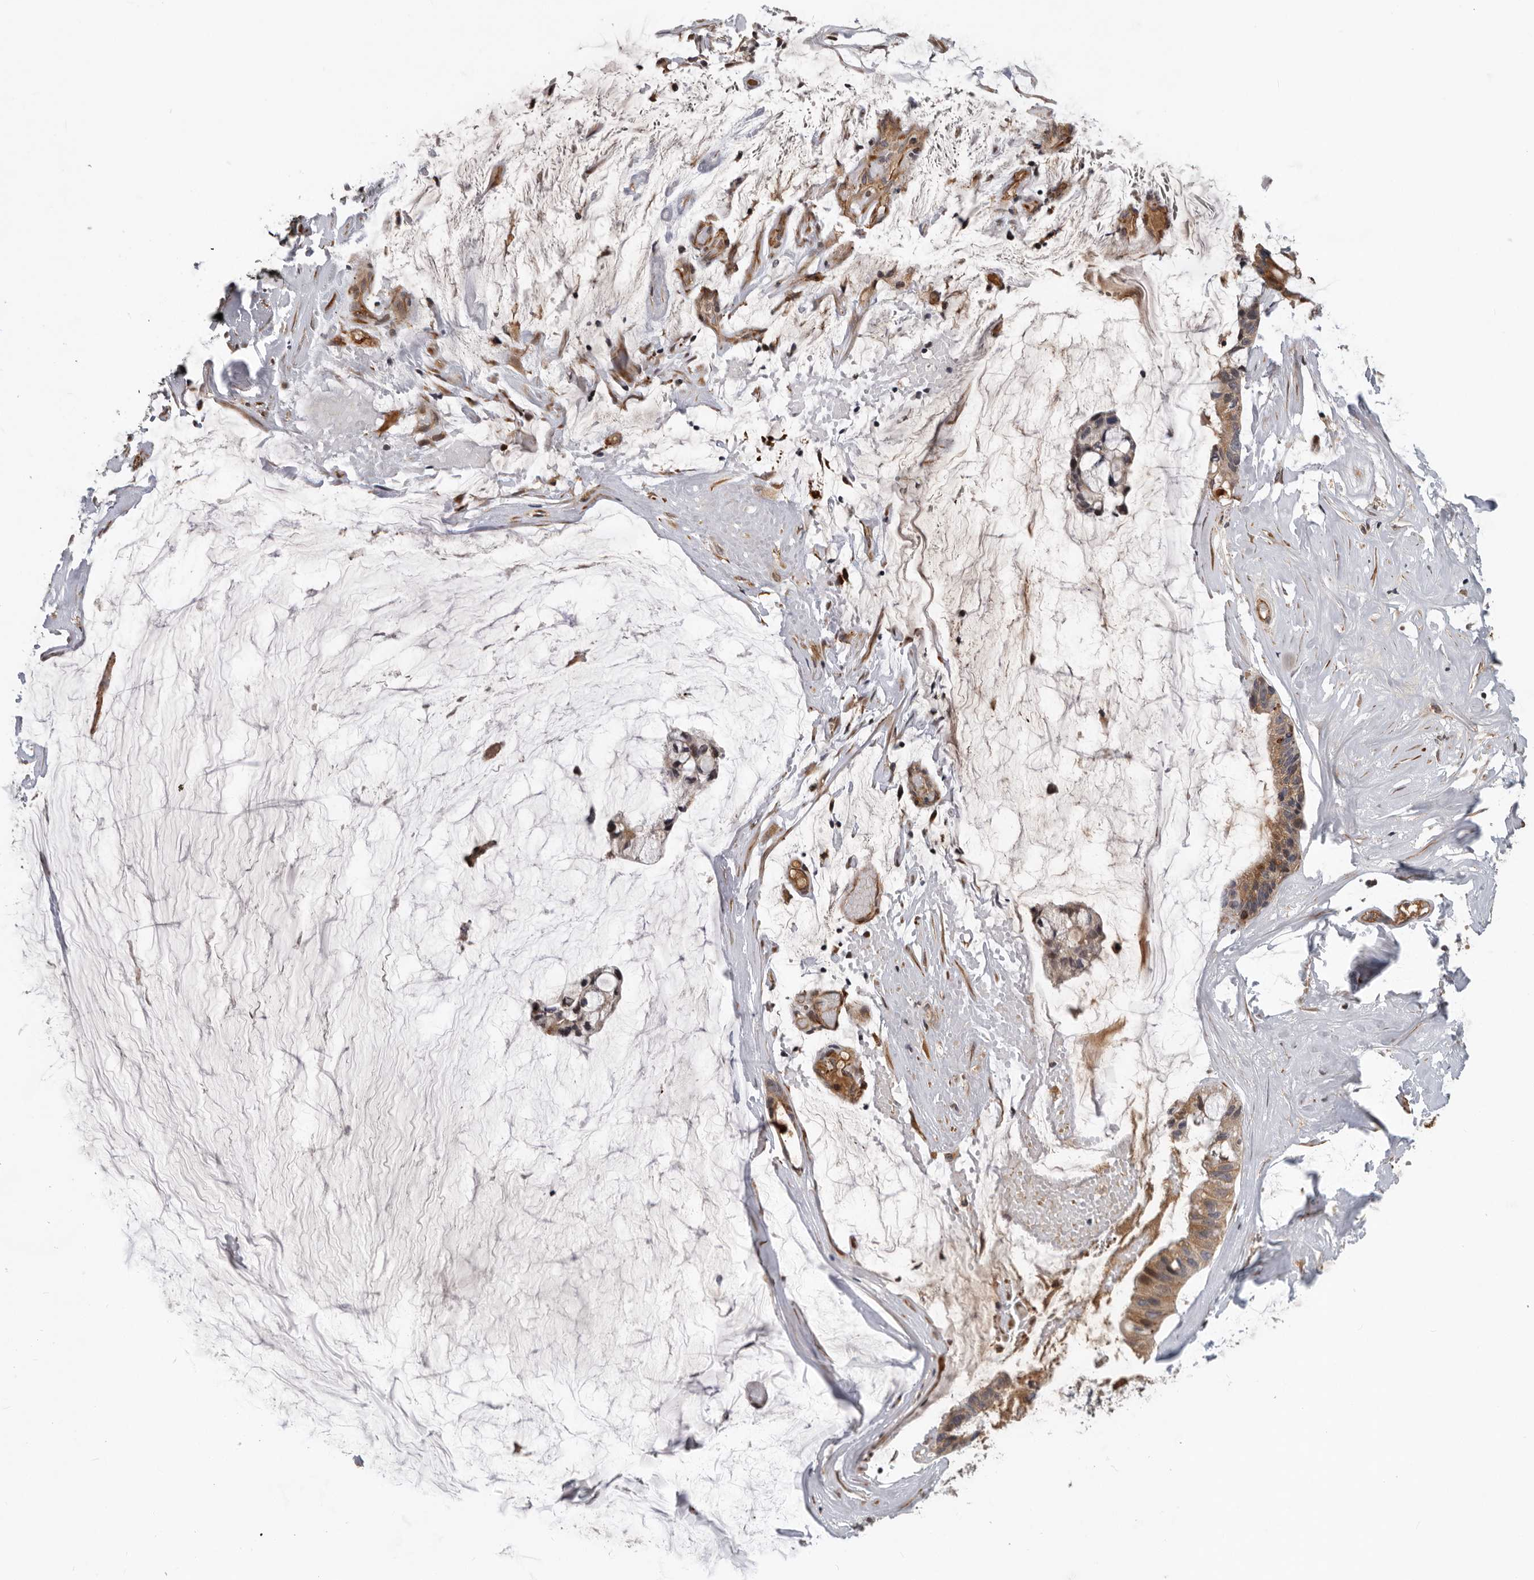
{"staining": {"intensity": "moderate", "quantity": ">75%", "location": "cytoplasmic/membranous"}, "tissue": "ovarian cancer", "cell_type": "Tumor cells", "image_type": "cancer", "snomed": [{"axis": "morphology", "description": "Cystadenocarcinoma, mucinous, NOS"}, {"axis": "topography", "description": "Ovary"}], "caption": "Protein analysis of mucinous cystadenocarcinoma (ovarian) tissue reveals moderate cytoplasmic/membranous expression in about >75% of tumor cells. (DAB IHC, brown staining for protein, blue staining for nuclei).", "gene": "RNF157", "patient": {"sex": "female", "age": 39}}